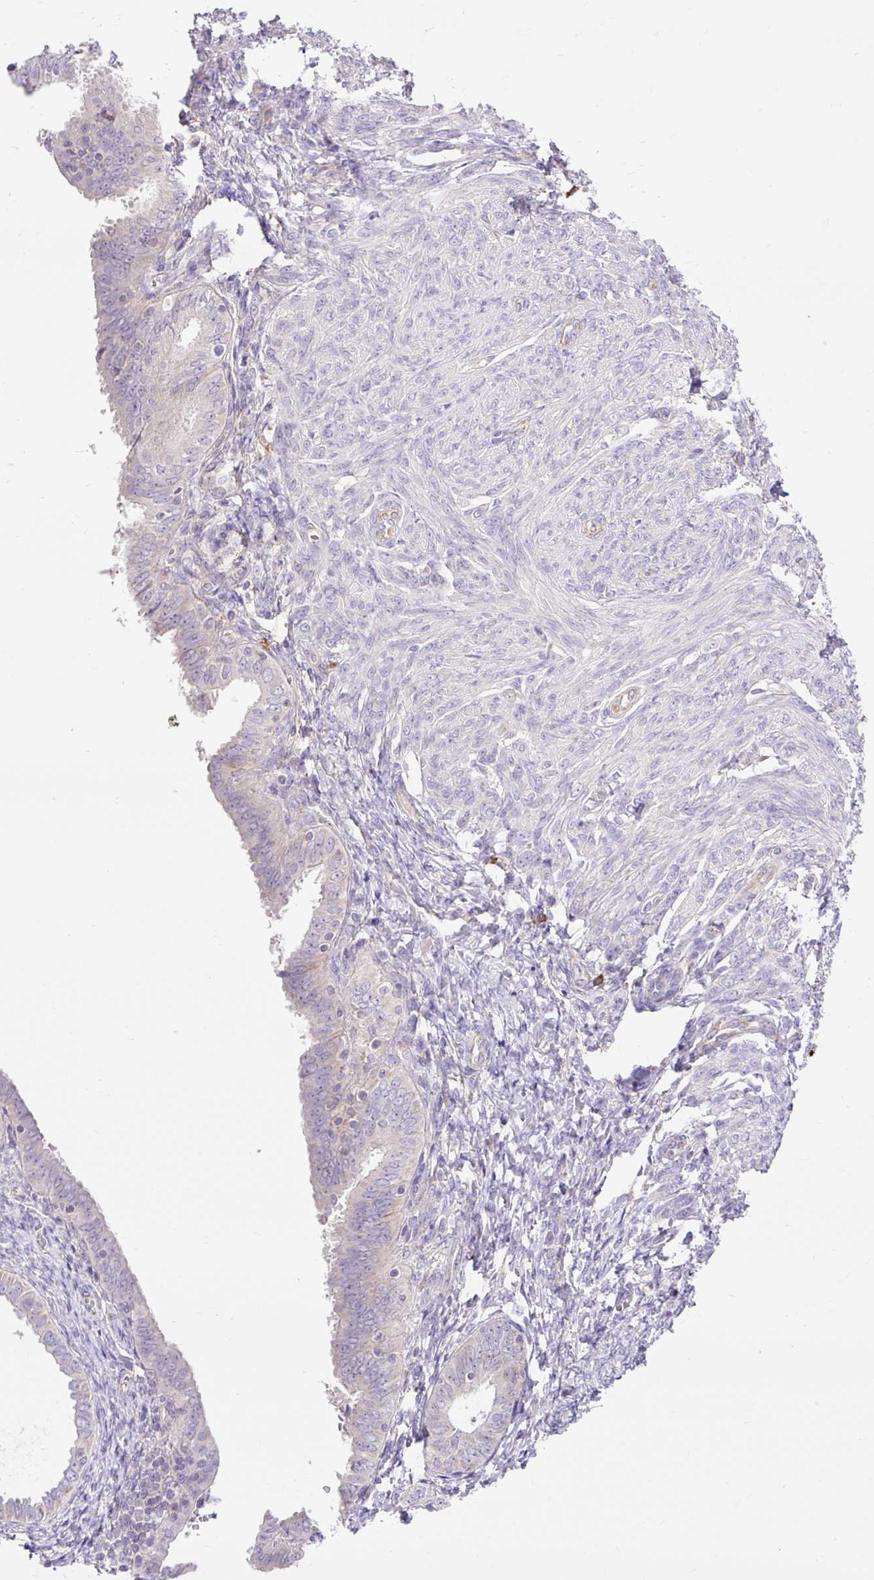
{"staining": {"intensity": "weak", "quantity": "<25%", "location": "cytoplasmic/membranous"}, "tissue": "endometrial cancer", "cell_type": "Tumor cells", "image_type": "cancer", "snomed": [{"axis": "morphology", "description": "Adenocarcinoma, NOS"}, {"axis": "topography", "description": "Endometrium"}], "caption": "Tumor cells are negative for brown protein staining in adenocarcinoma (endometrial). (Stains: DAB (3,3'-diaminobenzidine) IHC with hematoxylin counter stain, Microscopy: brightfield microscopy at high magnification).", "gene": "HEXB", "patient": {"sex": "female", "age": 87}}